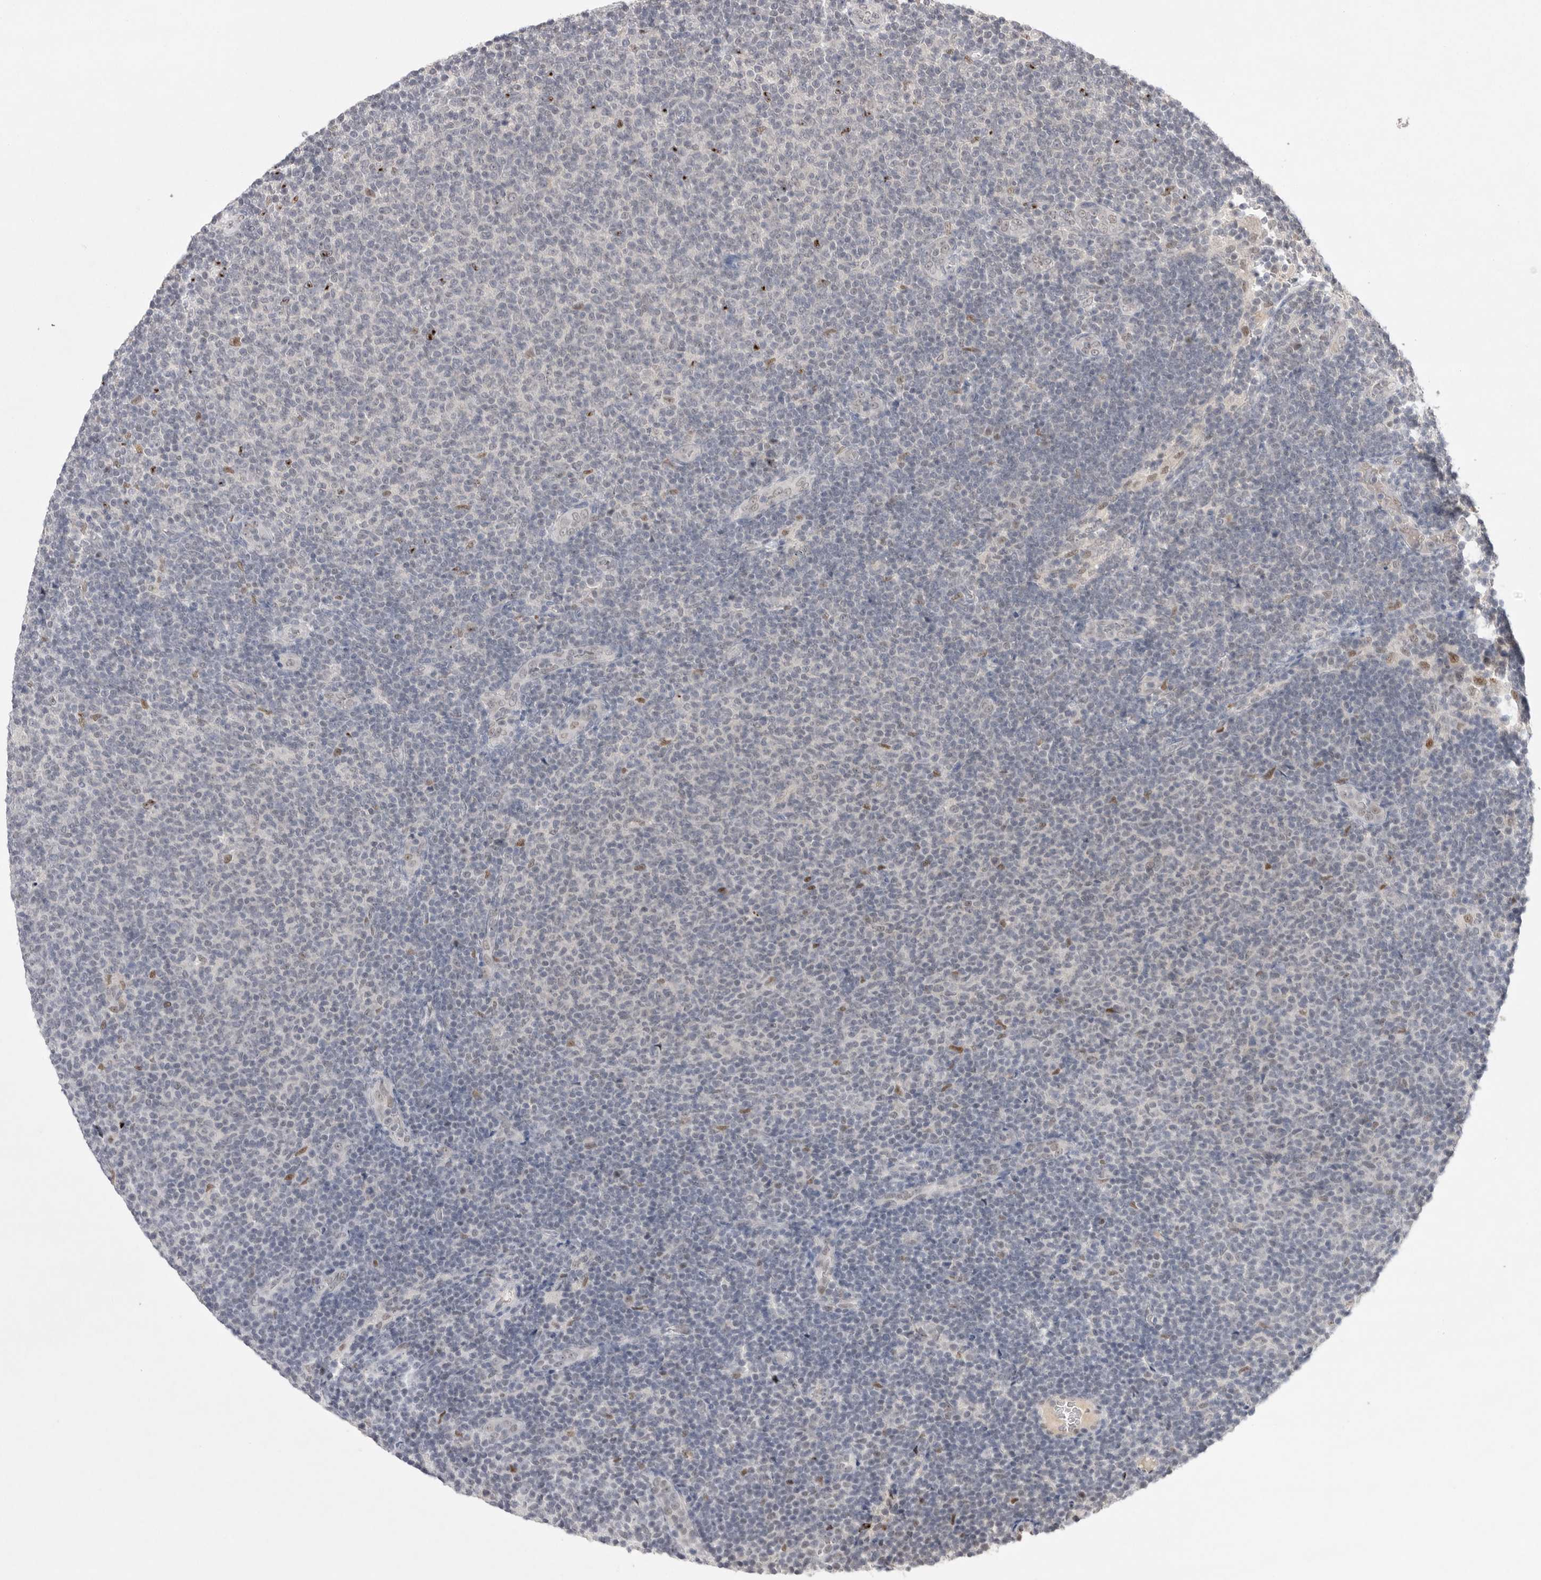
{"staining": {"intensity": "negative", "quantity": "none", "location": "none"}, "tissue": "lymphoma", "cell_type": "Tumor cells", "image_type": "cancer", "snomed": [{"axis": "morphology", "description": "Malignant lymphoma, non-Hodgkin's type, Low grade"}, {"axis": "topography", "description": "Lymph node"}], "caption": "Low-grade malignant lymphoma, non-Hodgkin's type was stained to show a protein in brown. There is no significant expression in tumor cells. (IHC, brightfield microscopy, high magnification).", "gene": "HUS1", "patient": {"sex": "male", "age": 66}}